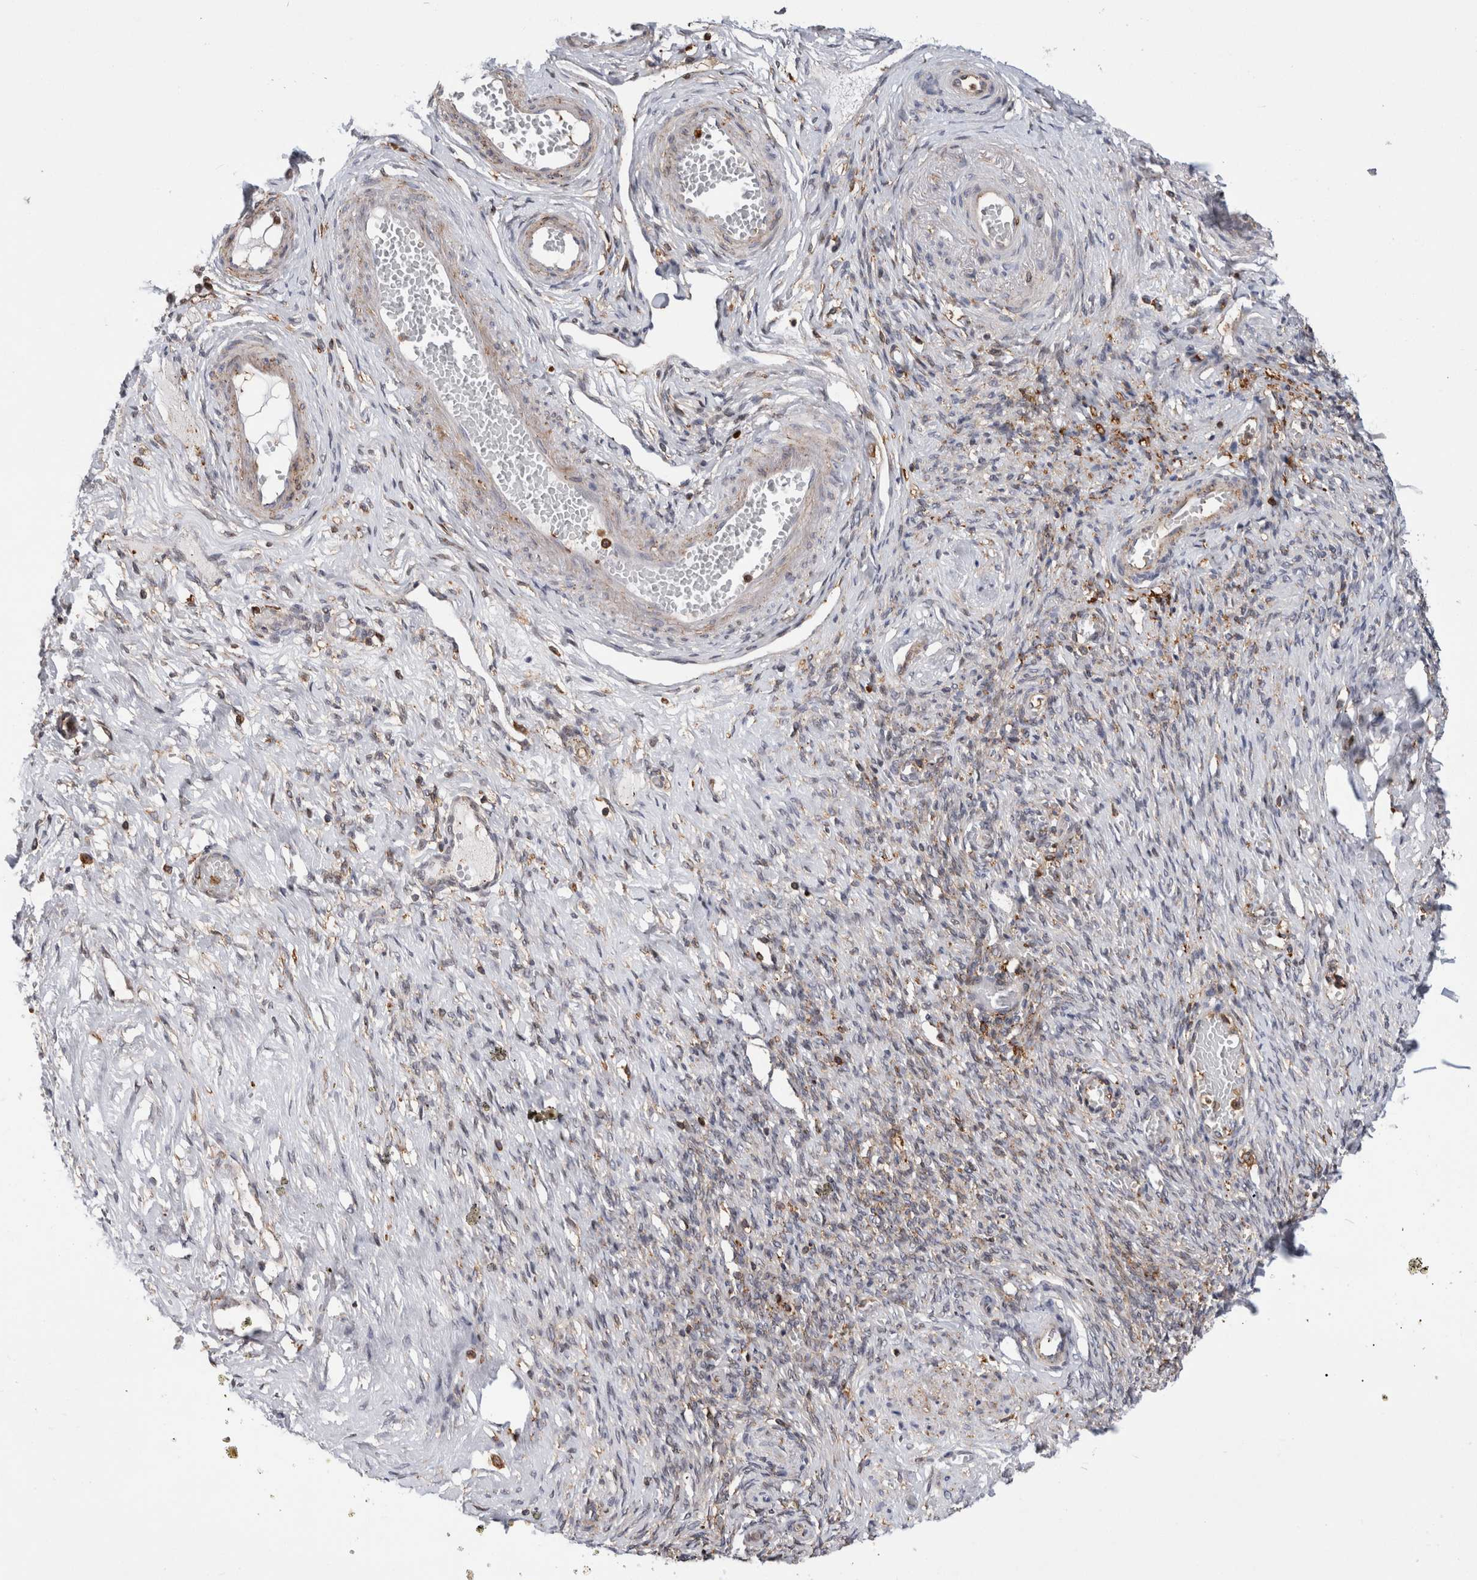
{"staining": {"intensity": "negative", "quantity": "none", "location": "none"}, "tissue": "adipose tissue", "cell_type": "Adipocytes", "image_type": "normal", "snomed": [{"axis": "morphology", "description": "Normal tissue, NOS"}, {"axis": "topography", "description": "Vascular tissue"}, {"axis": "topography", "description": "Fallopian tube"}, {"axis": "topography", "description": "Ovary"}], "caption": "The IHC image has no significant expression in adipocytes of adipose tissue. (DAB immunohistochemistry, high magnification).", "gene": "CCDC88B", "patient": {"sex": "female", "age": 67}}